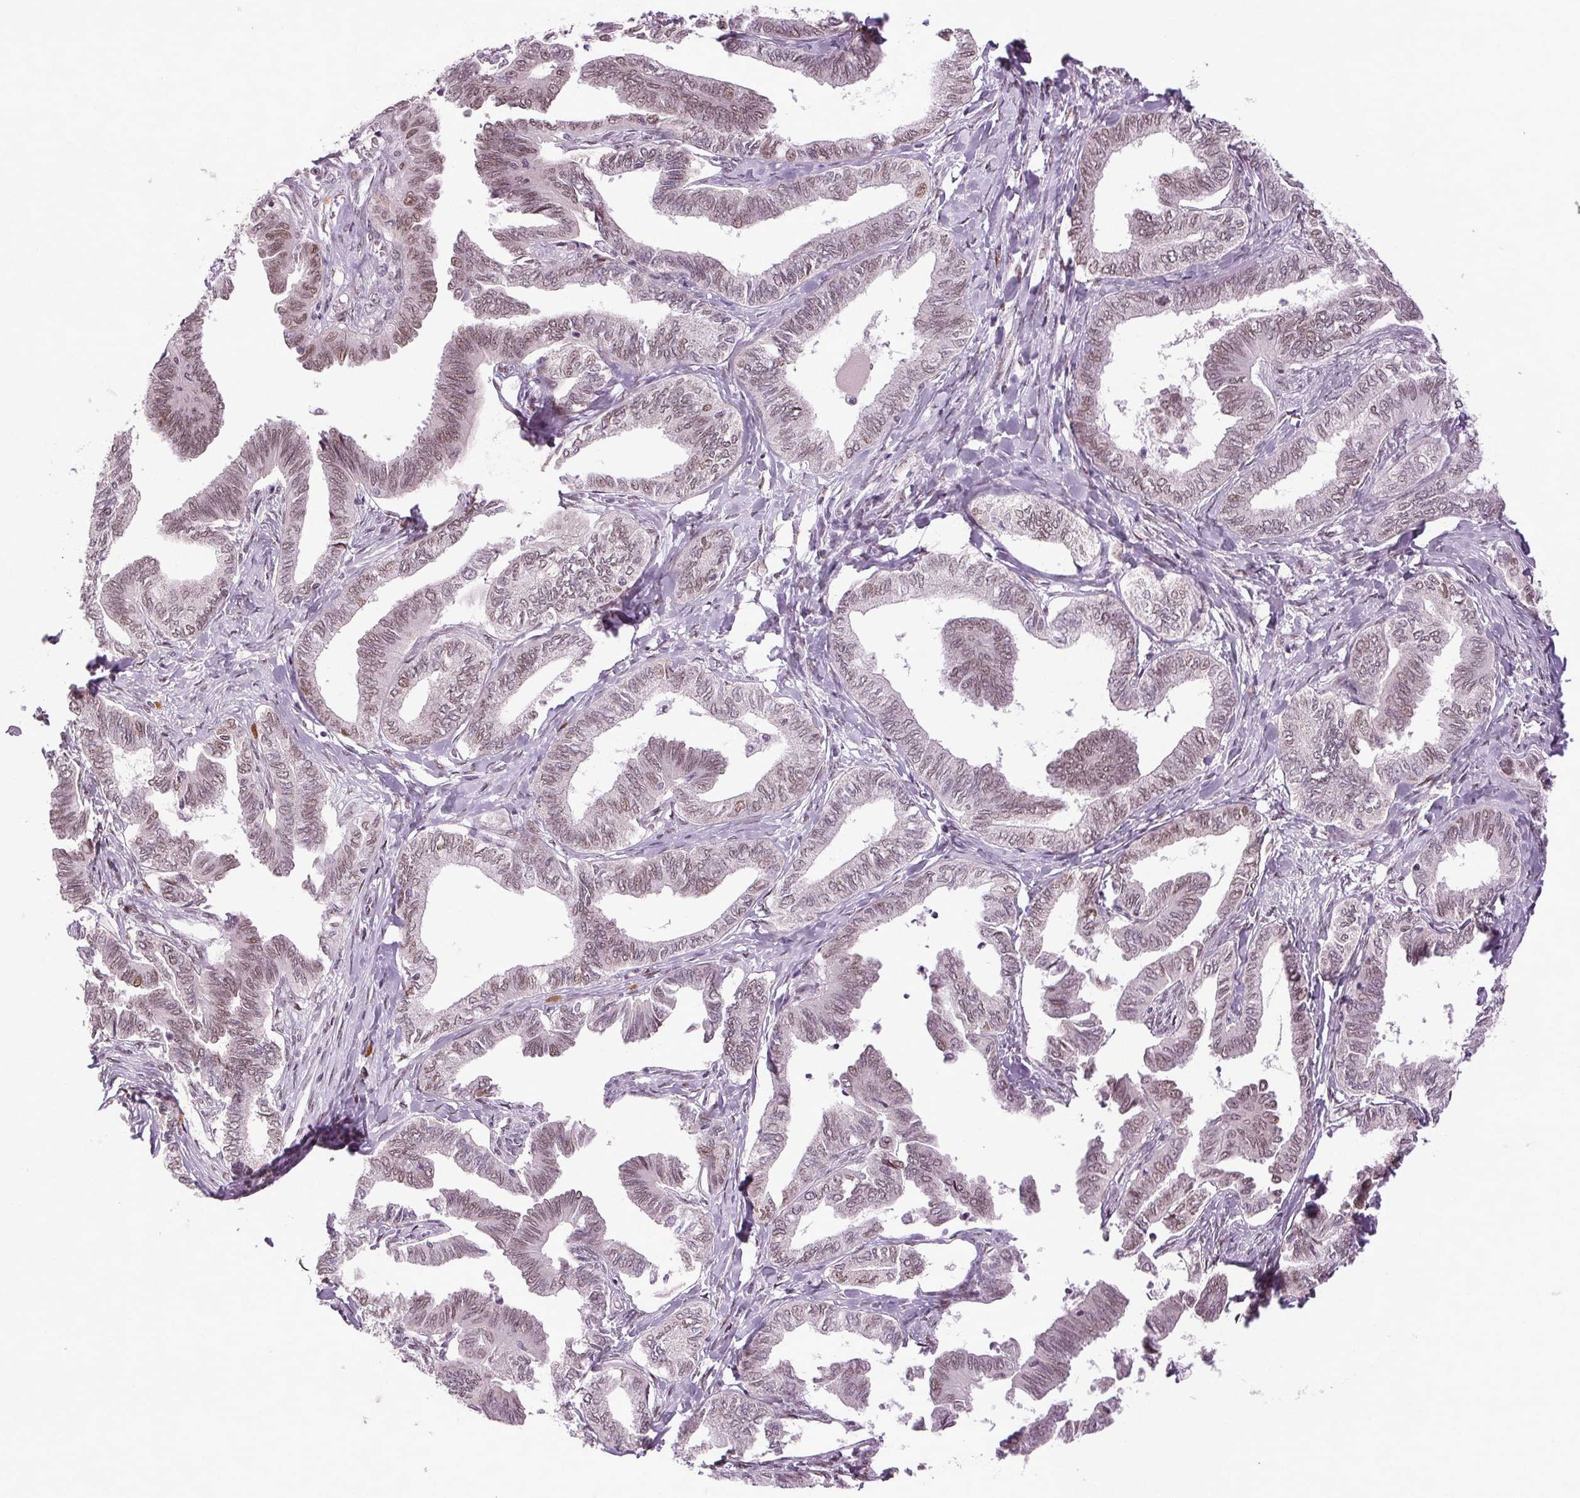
{"staining": {"intensity": "moderate", "quantity": "25%-75%", "location": "nuclear"}, "tissue": "endometrial cancer", "cell_type": "Tumor cells", "image_type": "cancer", "snomed": [{"axis": "morphology", "description": "Adenocarcinoma, NOS"}, {"axis": "topography", "description": "Endometrium"}], "caption": "Human adenocarcinoma (endometrial) stained with a brown dye exhibits moderate nuclear positive staining in approximately 25%-75% of tumor cells.", "gene": "XPC", "patient": {"sex": "female", "age": 65}}